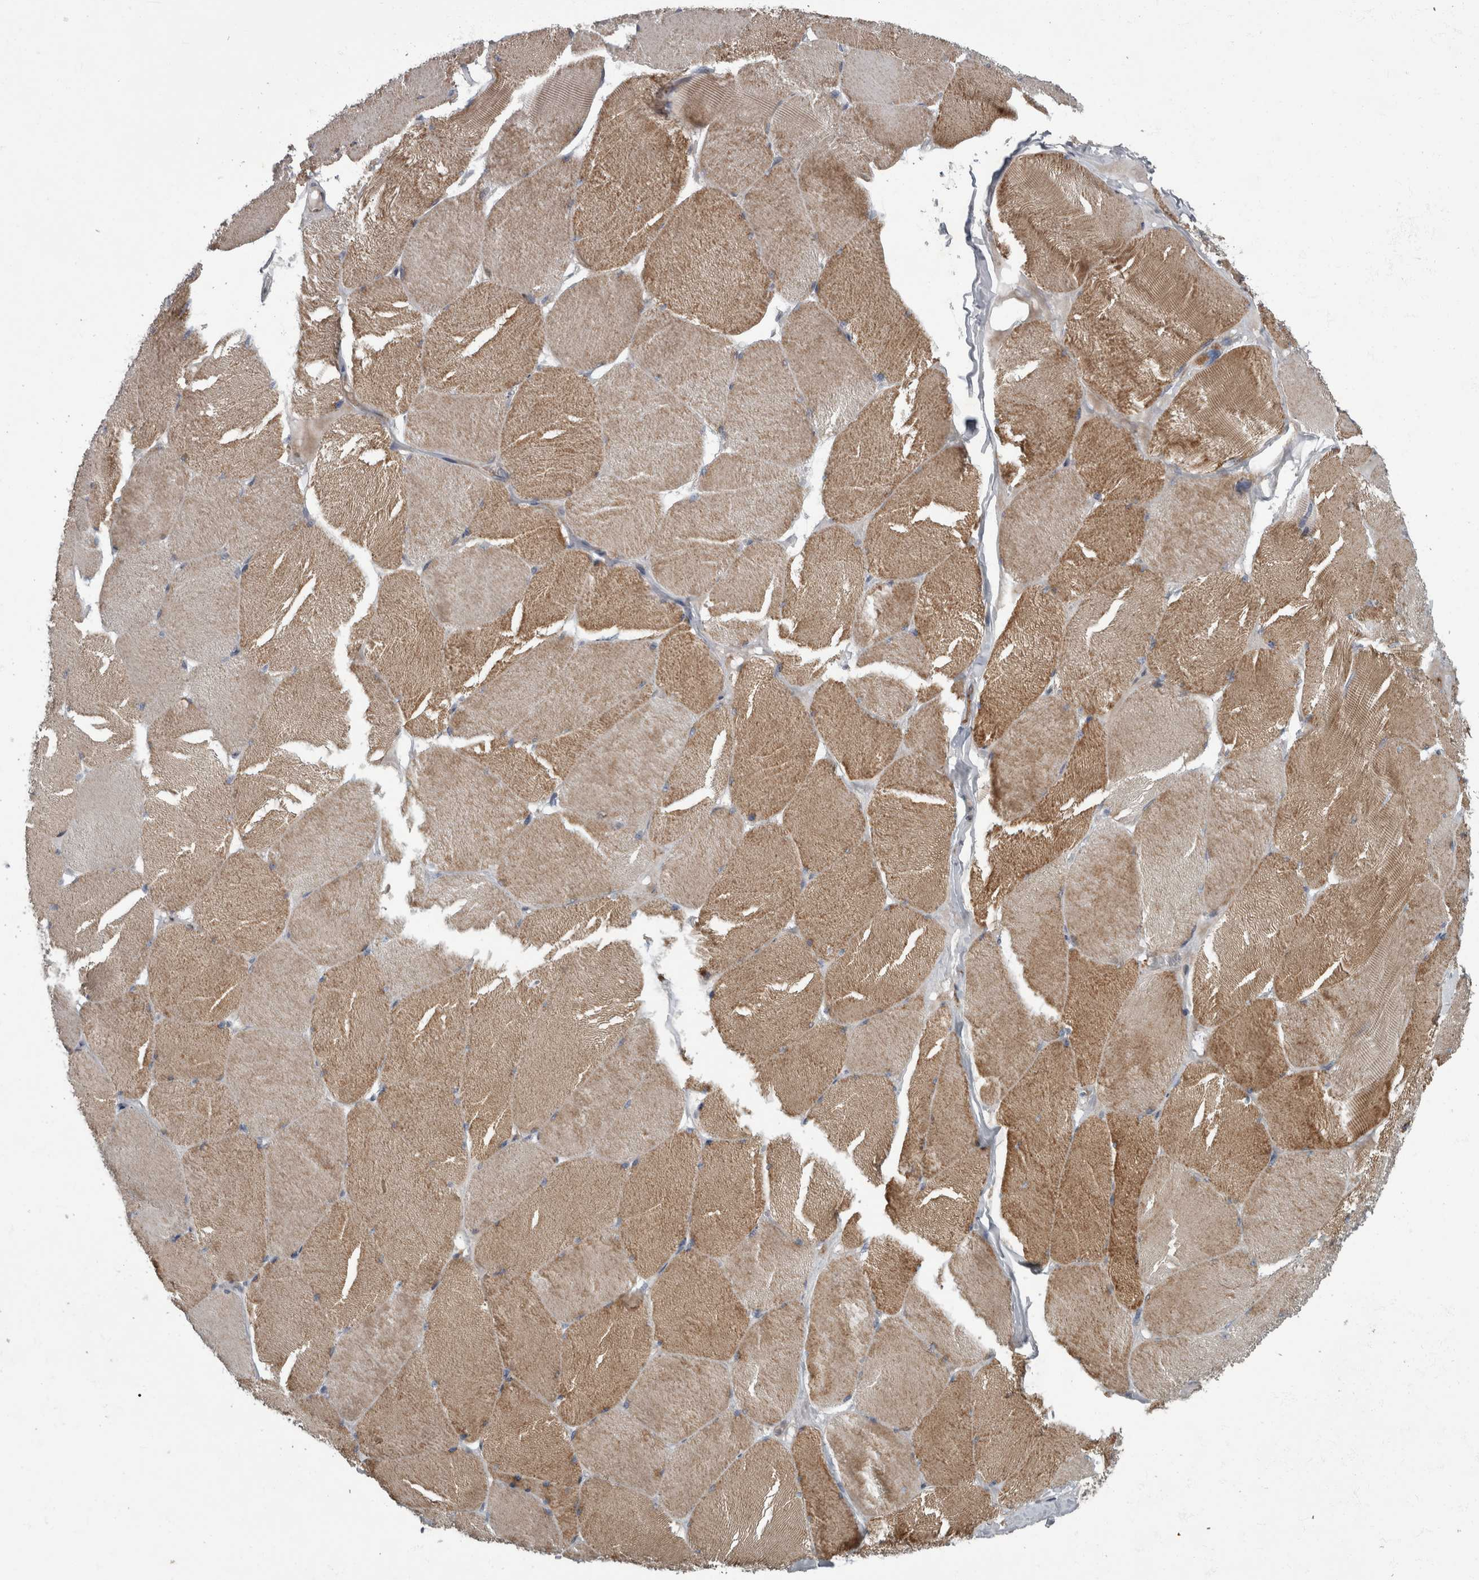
{"staining": {"intensity": "moderate", "quantity": ">75%", "location": "cytoplasmic/membranous"}, "tissue": "skeletal muscle", "cell_type": "Myocytes", "image_type": "normal", "snomed": [{"axis": "morphology", "description": "Normal tissue, NOS"}, {"axis": "topography", "description": "Skin"}, {"axis": "topography", "description": "Skeletal muscle"}], "caption": "Protein staining of normal skeletal muscle reveals moderate cytoplasmic/membranous positivity in about >75% of myocytes. Immunohistochemistry (ihc) stains the protein in brown and the nuclei are stained blue.", "gene": "CDC42BPG", "patient": {"sex": "male", "age": 83}}